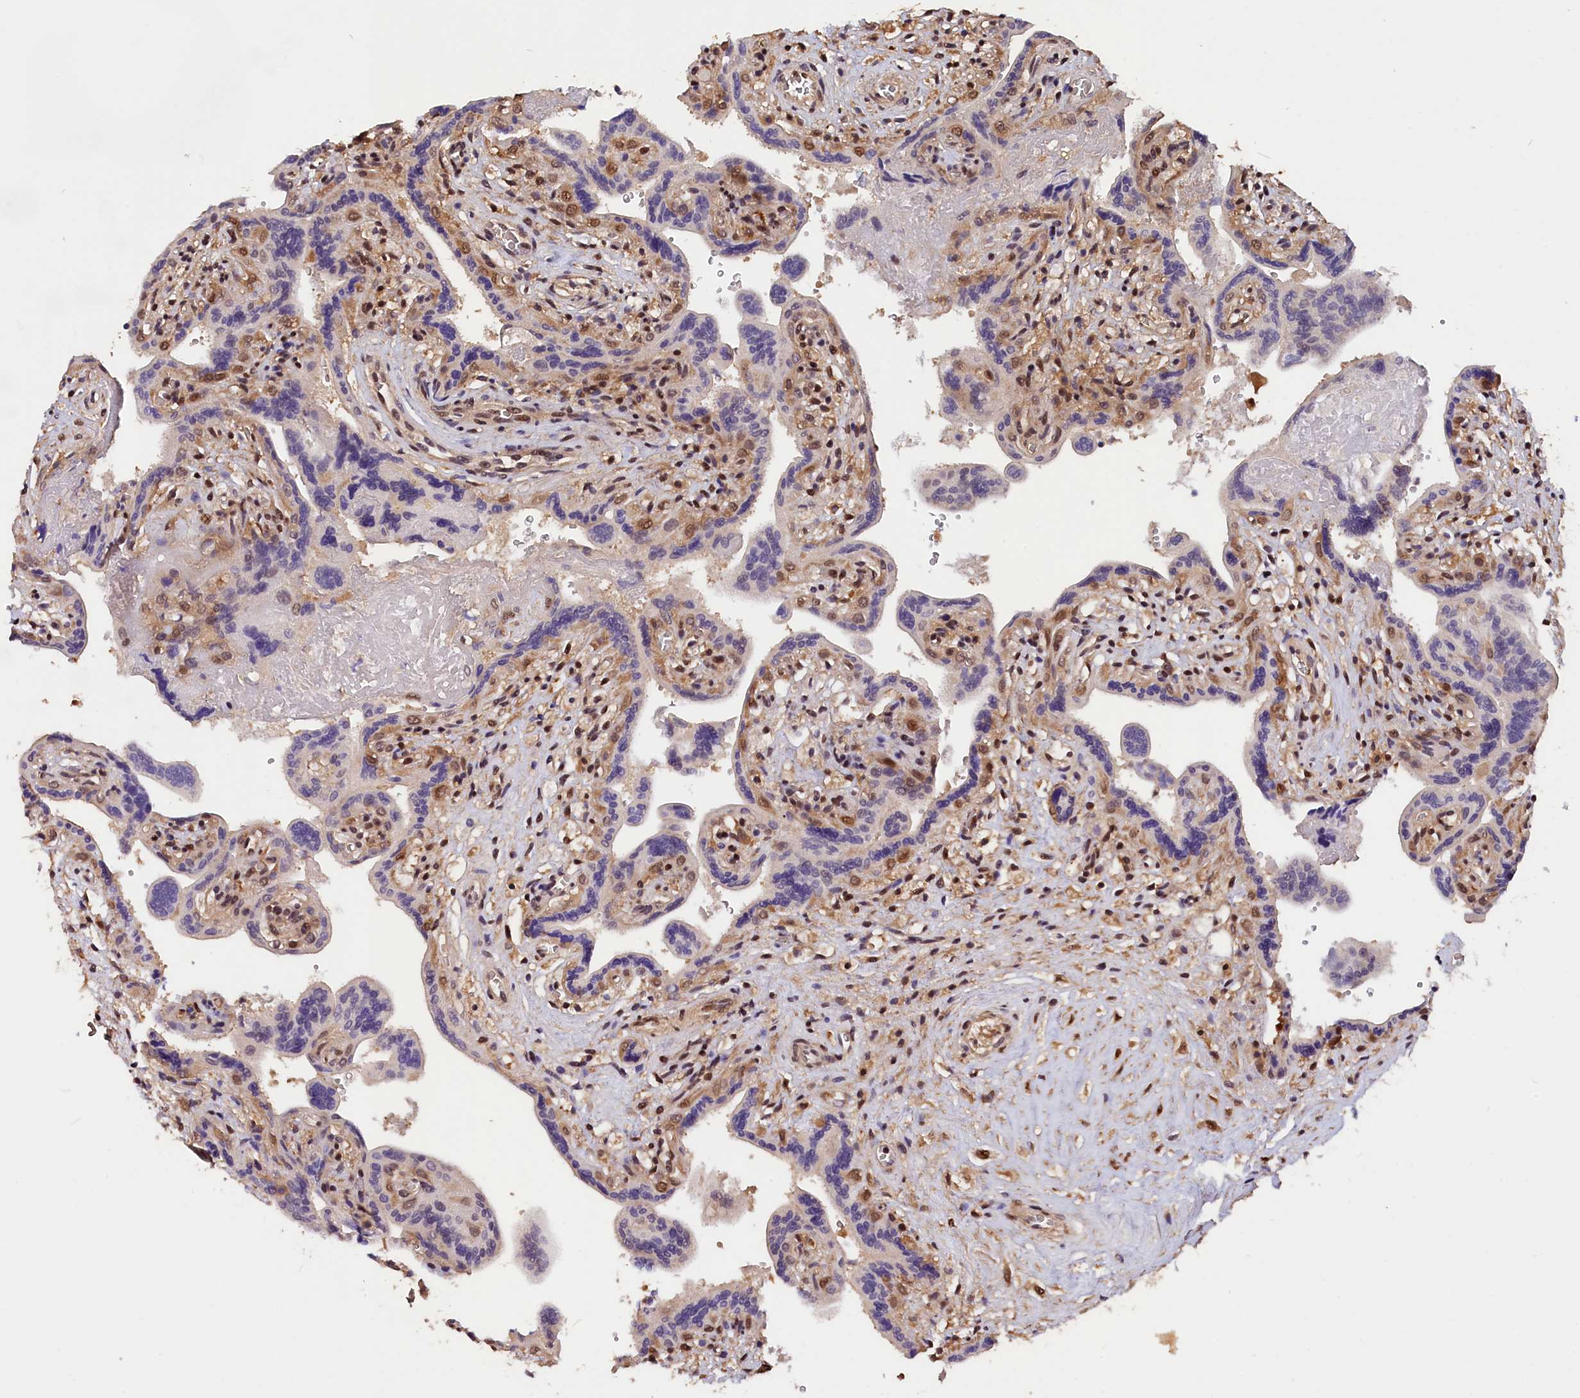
{"staining": {"intensity": "moderate", "quantity": "25%-75%", "location": "cytoplasmic/membranous,nuclear"}, "tissue": "placenta", "cell_type": "Trophoblastic cells", "image_type": "normal", "snomed": [{"axis": "morphology", "description": "Normal tissue, NOS"}, {"axis": "topography", "description": "Placenta"}], "caption": "Trophoblastic cells display medium levels of moderate cytoplasmic/membranous,nuclear staining in about 25%-75% of cells in normal human placenta.", "gene": "ADRM1", "patient": {"sex": "female", "age": 37}}